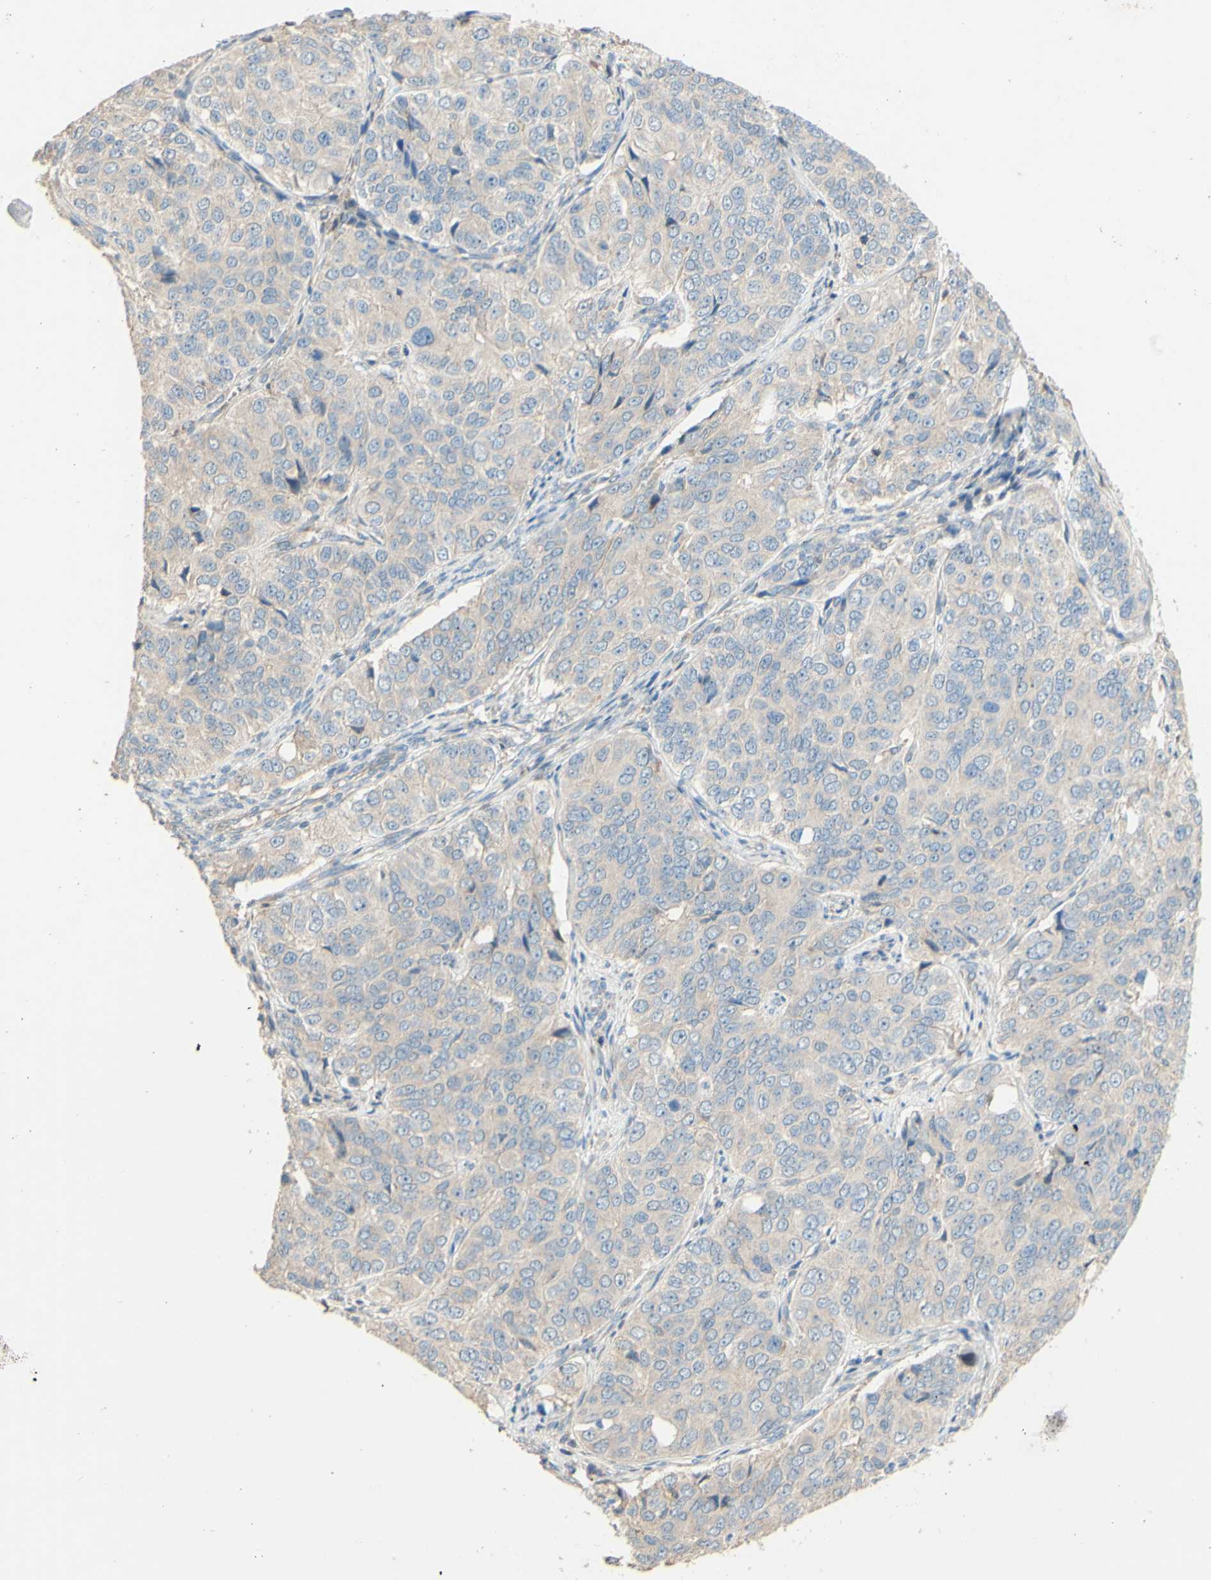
{"staining": {"intensity": "negative", "quantity": "none", "location": "none"}, "tissue": "ovarian cancer", "cell_type": "Tumor cells", "image_type": "cancer", "snomed": [{"axis": "morphology", "description": "Carcinoma, endometroid"}, {"axis": "topography", "description": "Ovary"}], "caption": "Human ovarian cancer (endometroid carcinoma) stained for a protein using IHC demonstrates no staining in tumor cells.", "gene": "DKK3", "patient": {"sex": "female", "age": 51}}